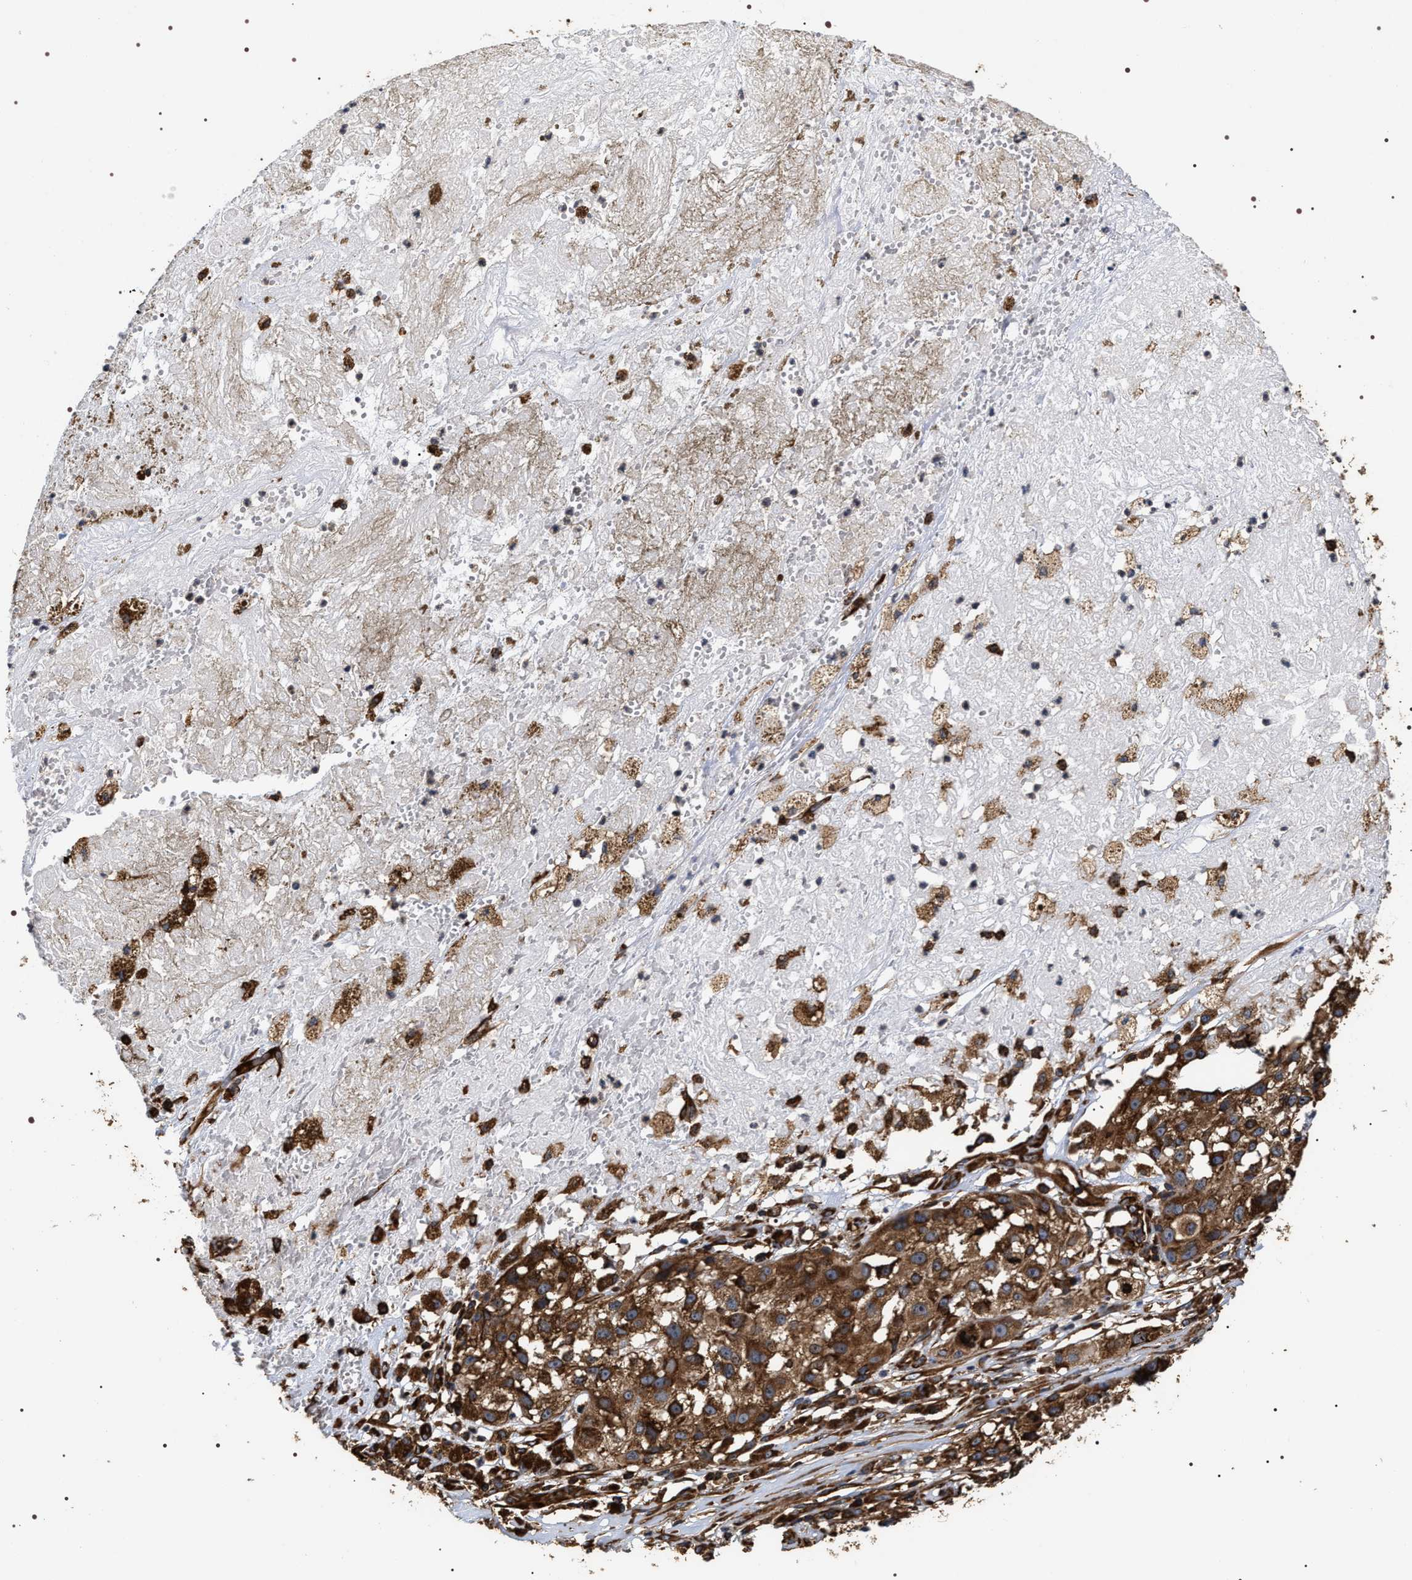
{"staining": {"intensity": "strong", "quantity": ">75%", "location": "cytoplasmic/membranous"}, "tissue": "melanoma", "cell_type": "Tumor cells", "image_type": "cancer", "snomed": [{"axis": "morphology", "description": "Necrosis, NOS"}, {"axis": "morphology", "description": "Malignant melanoma, NOS"}, {"axis": "topography", "description": "Skin"}], "caption": "Malignant melanoma stained with immunohistochemistry displays strong cytoplasmic/membranous expression in approximately >75% of tumor cells.", "gene": "SERBP1", "patient": {"sex": "female", "age": 87}}